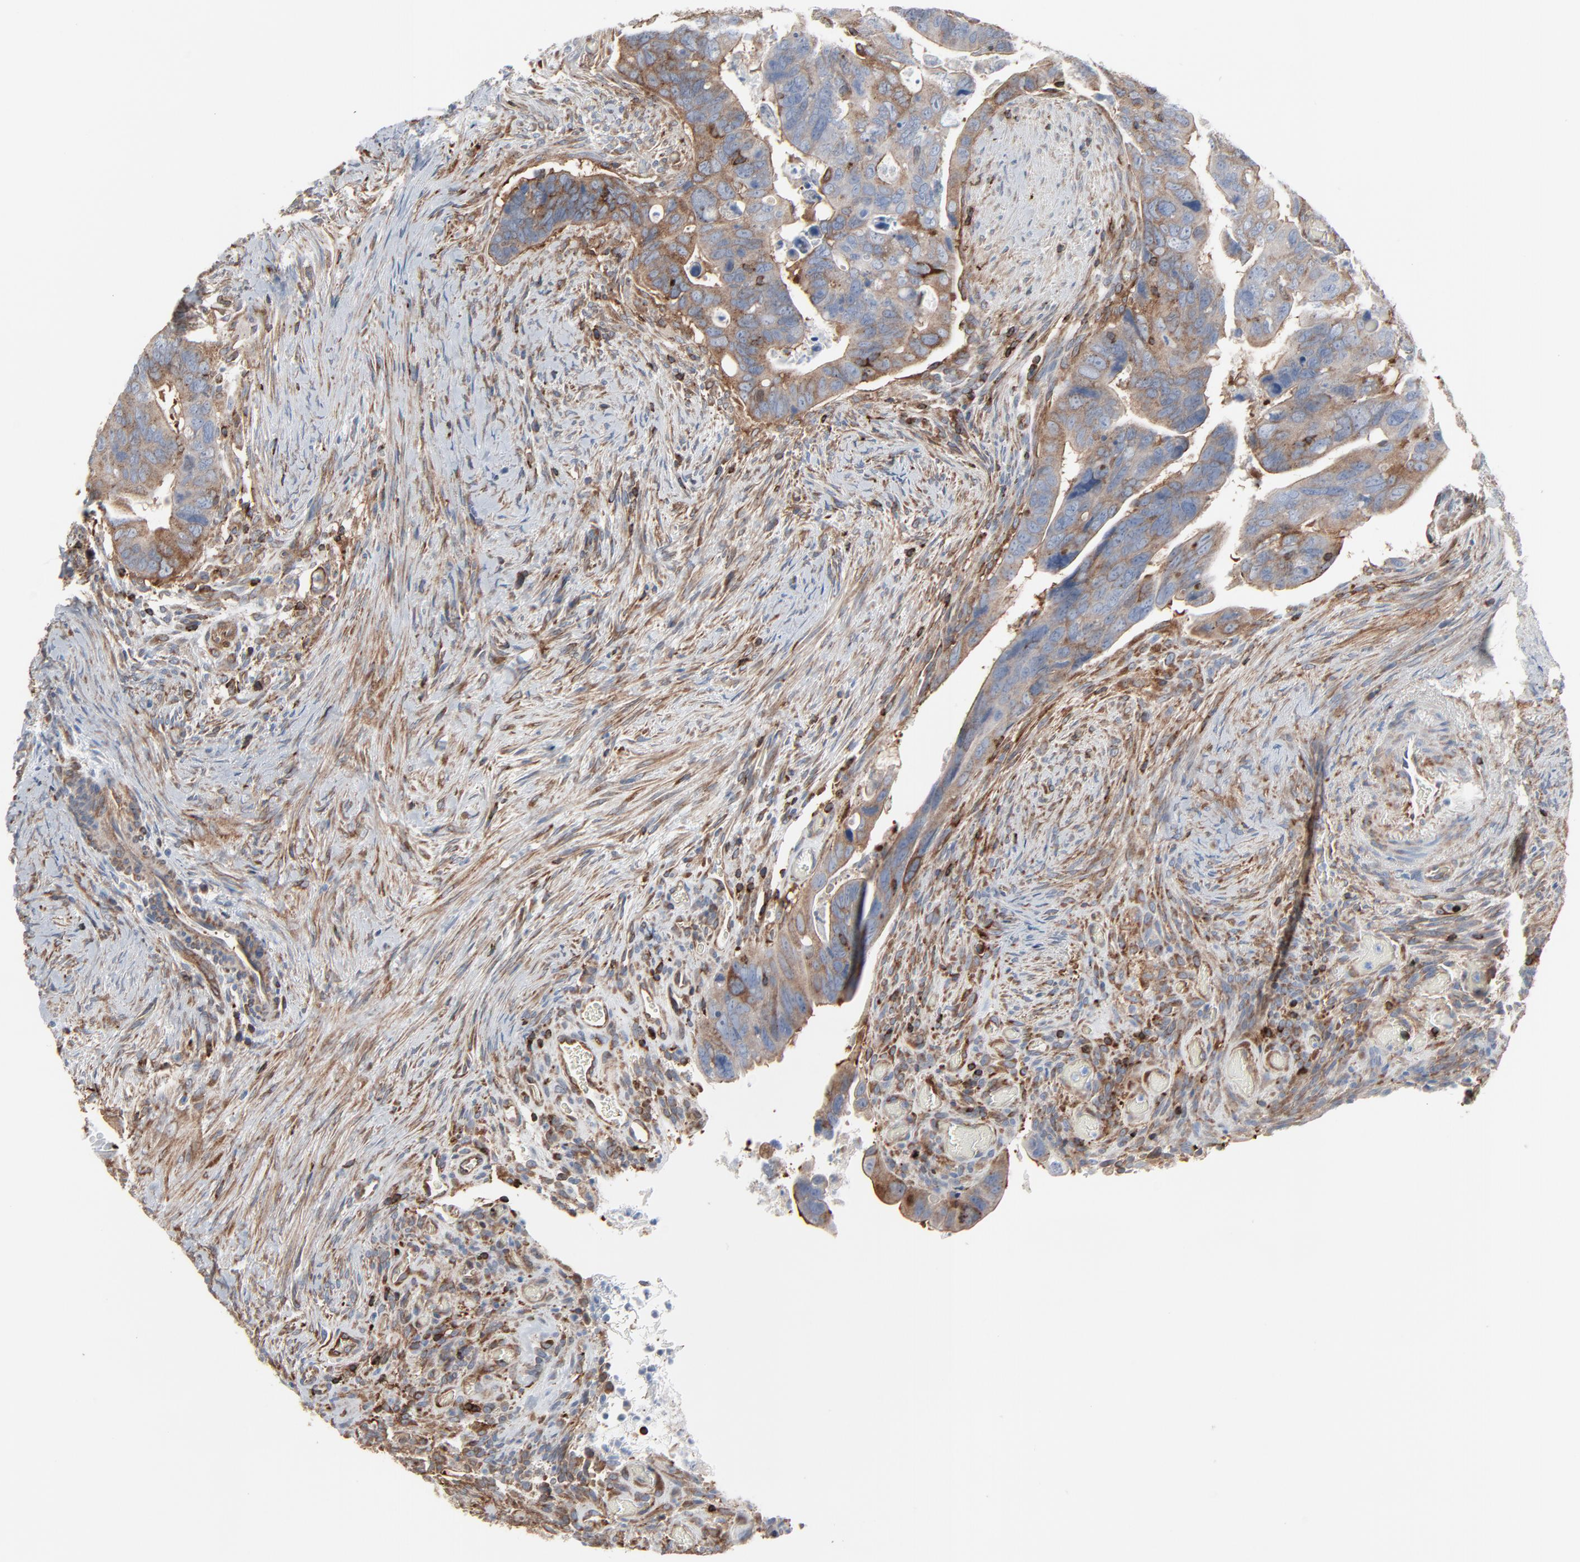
{"staining": {"intensity": "moderate", "quantity": ">75%", "location": "cytoplasmic/membranous"}, "tissue": "colorectal cancer", "cell_type": "Tumor cells", "image_type": "cancer", "snomed": [{"axis": "morphology", "description": "Adenocarcinoma, NOS"}, {"axis": "topography", "description": "Rectum"}], "caption": "Immunohistochemical staining of colorectal adenocarcinoma exhibits medium levels of moderate cytoplasmic/membranous expression in about >75% of tumor cells.", "gene": "OPTN", "patient": {"sex": "male", "age": 53}}